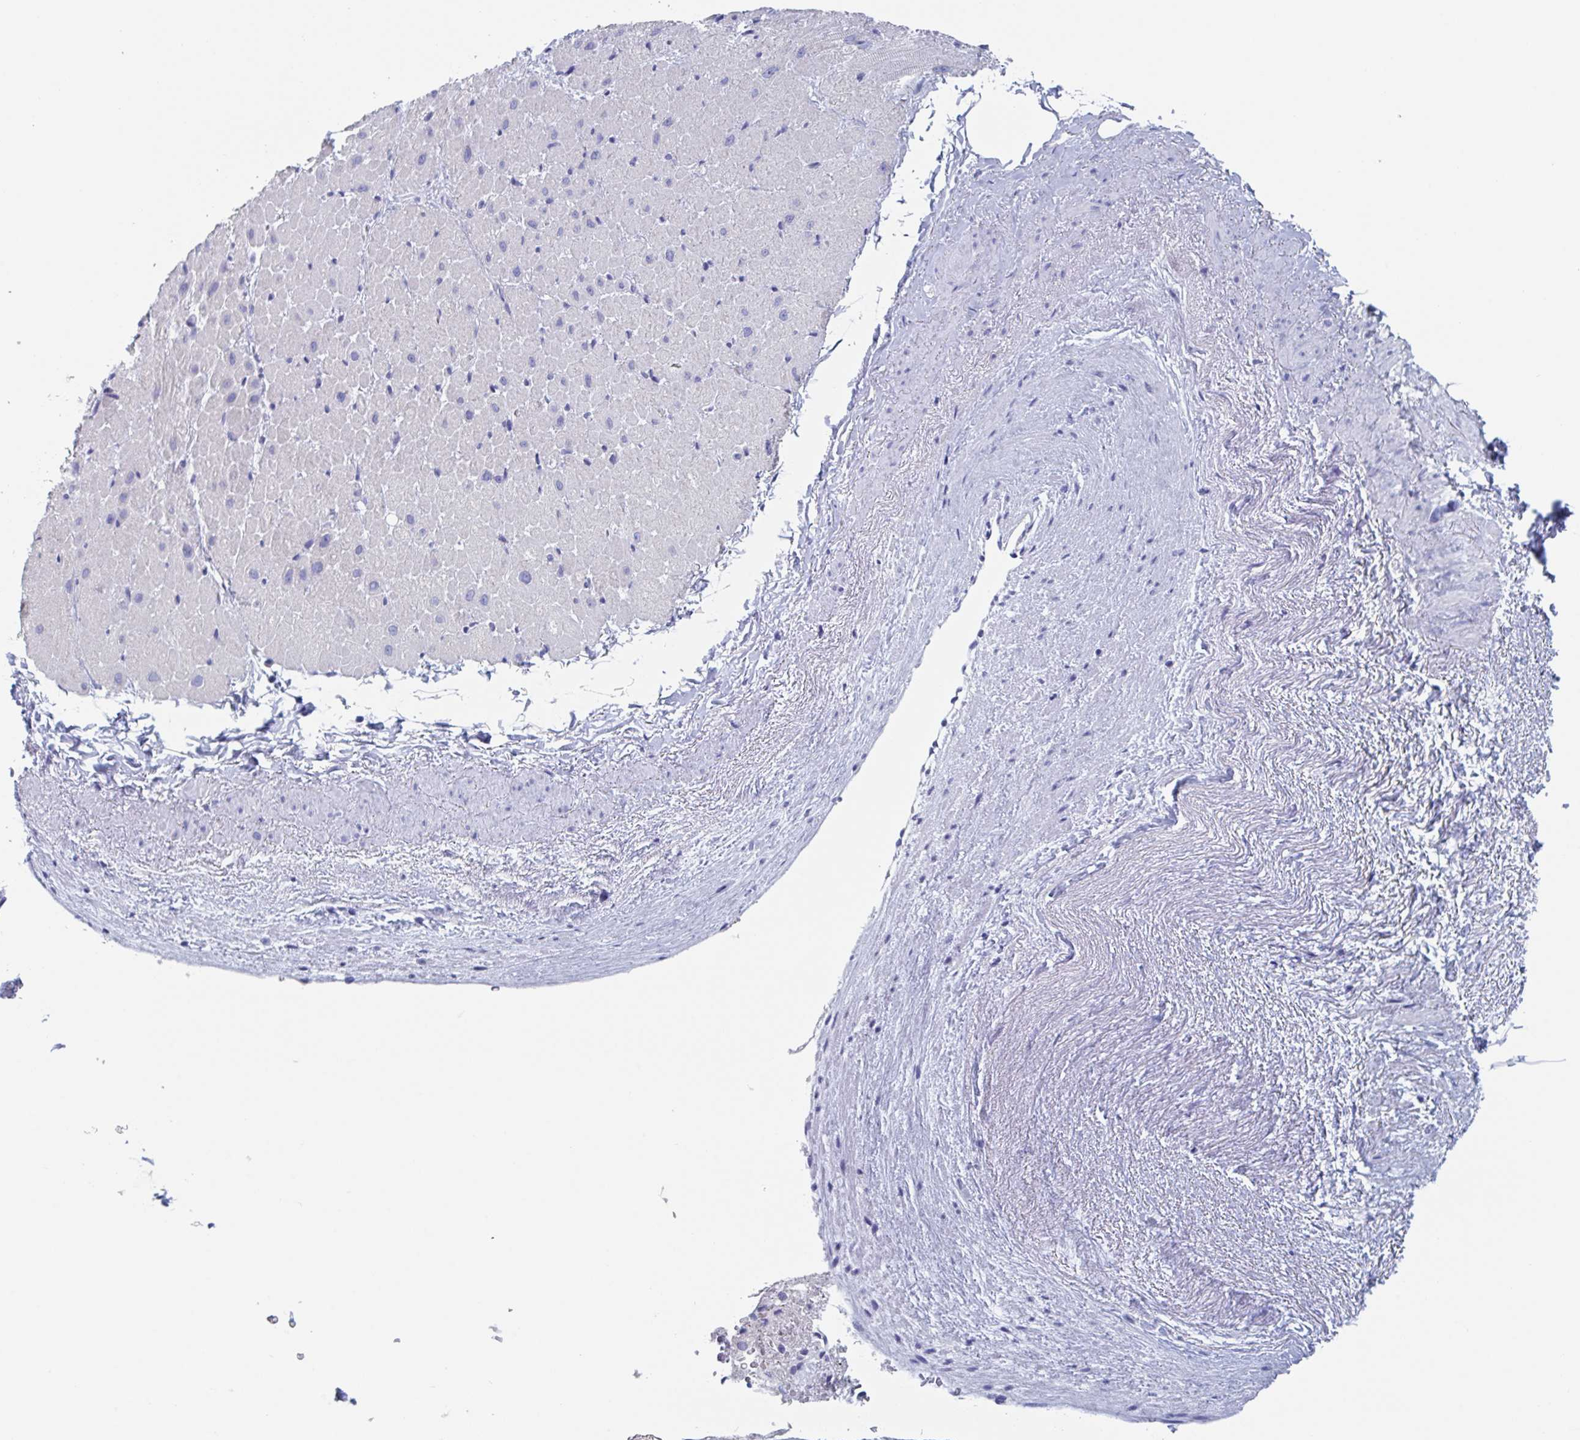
{"staining": {"intensity": "negative", "quantity": "none", "location": "none"}, "tissue": "heart muscle", "cell_type": "Cardiomyocytes", "image_type": "normal", "snomed": [{"axis": "morphology", "description": "Normal tissue, NOS"}, {"axis": "topography", "description": "Heart"}], "caption": "A micrograph of heart muscle stained for a protein displays no brown staining in cardiomyocytes.", "gene": "NT5C3B", "patient": {"sex": "male", "age": 62}}